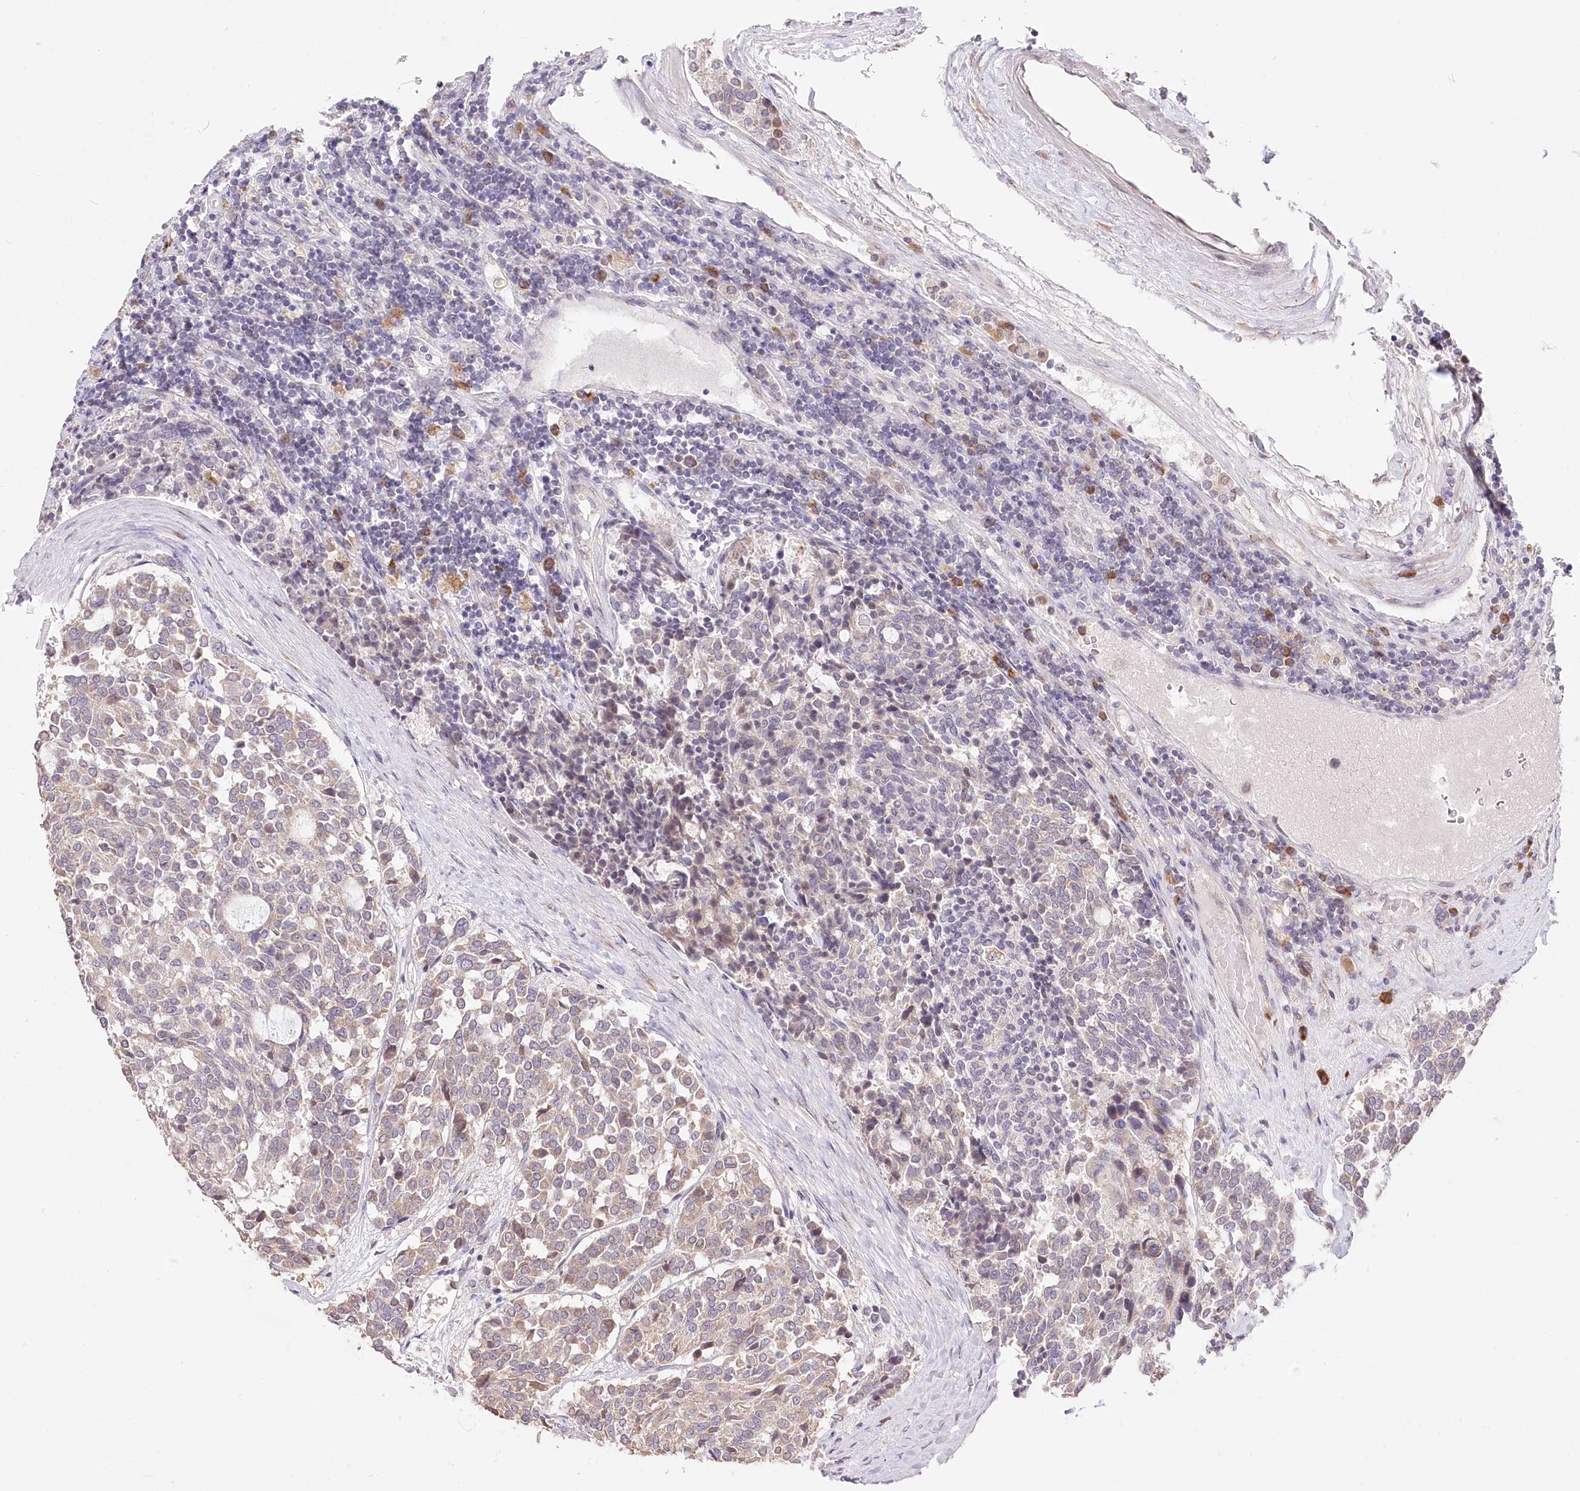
{"staining": {"intensity": "weak", "quantity": "<25%", "location": "cytoplasmic/membranous"}, "tissue": "carcinoid", "cell_type": "Tumor cells", "image_type": "cancer", "snomed": [{"axis": "morphology", "description": "Carcinoid, malignant, NOS"}, {"axis": "topography", "description": "Pancreas"}], "caption": "Human carcinoid stained for a protein using immunohistochemistry (IHC) shows no positivity in tumor cells.", "gene": "STT3B", "patient": {"sex": "female", "age": 54}}